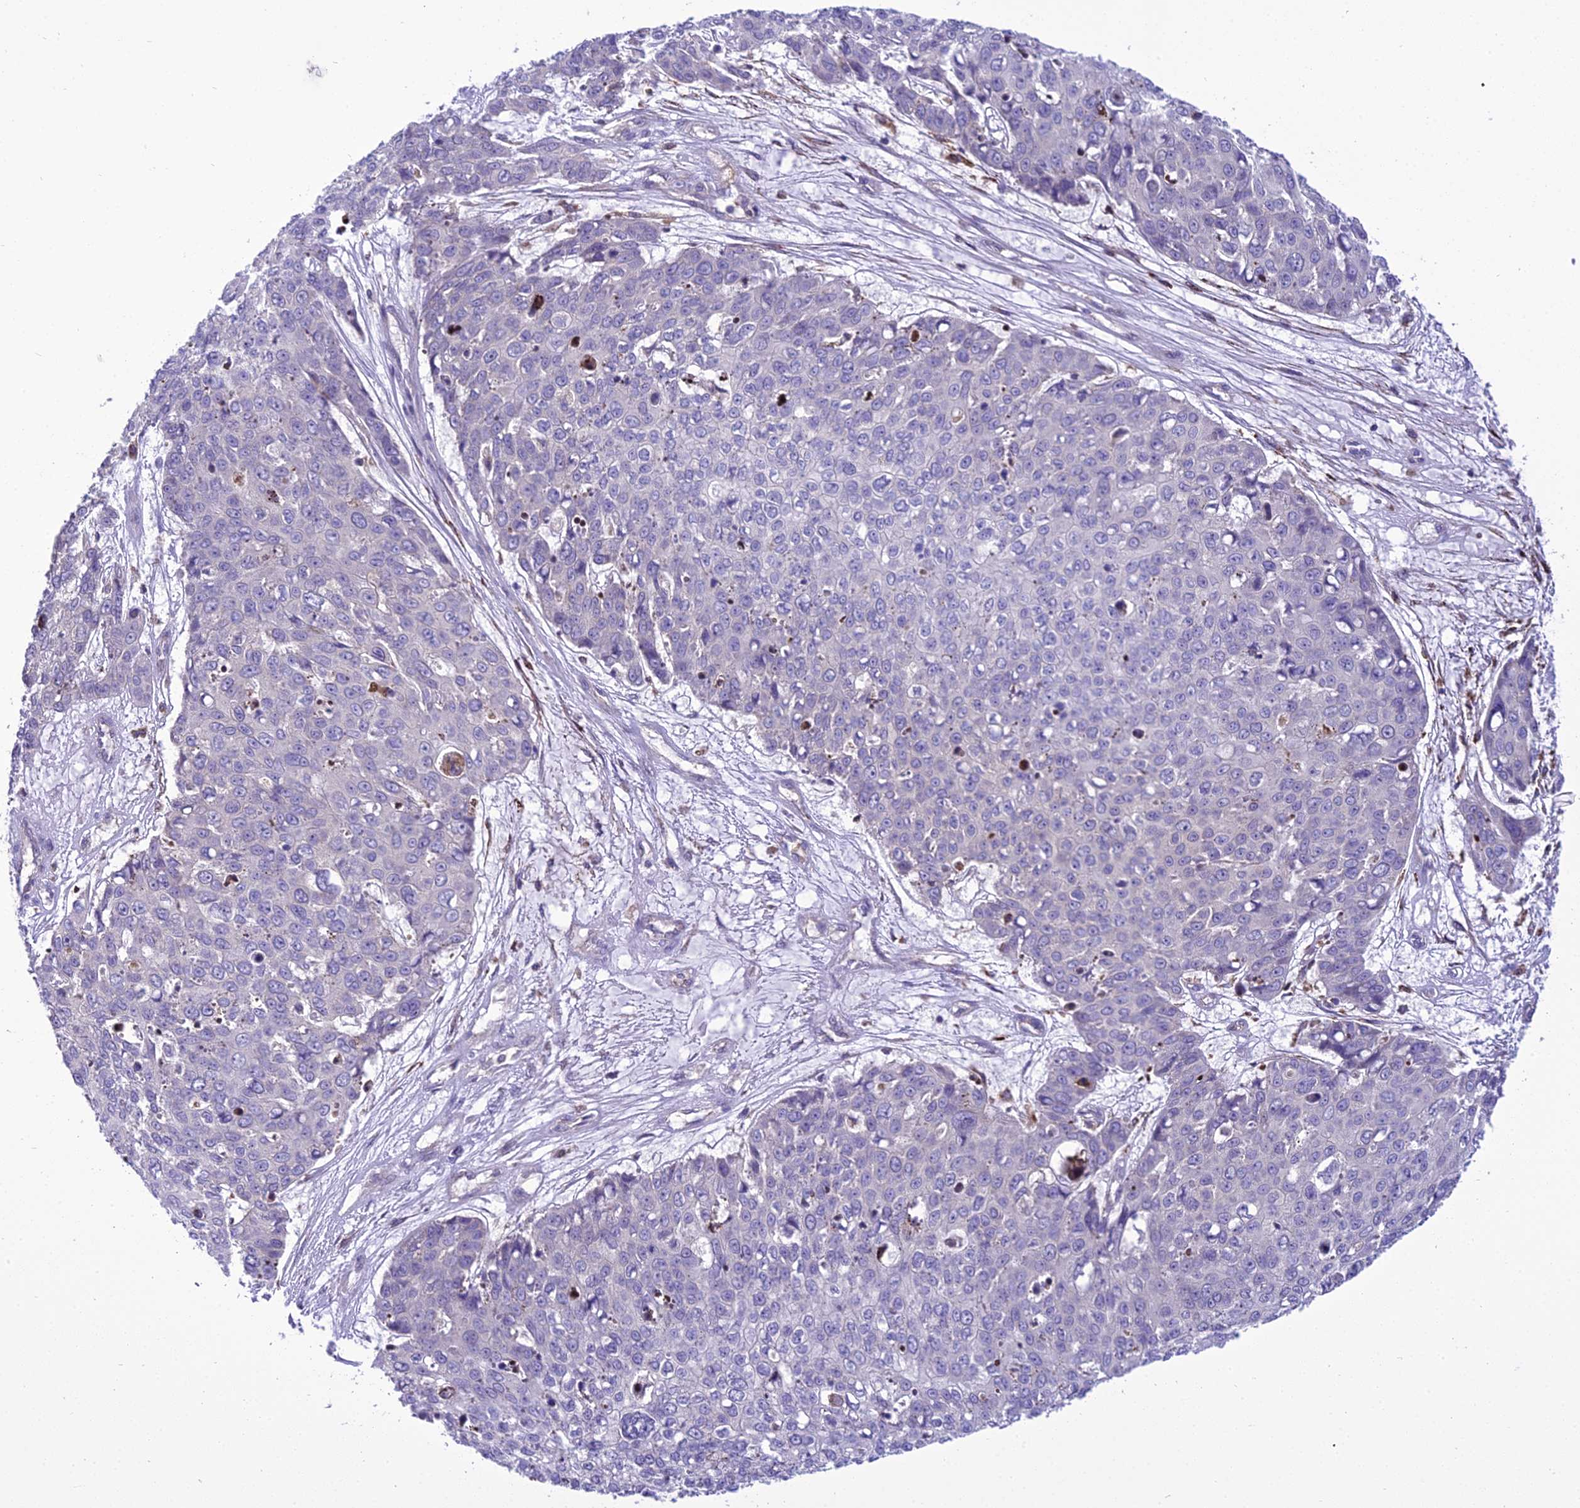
{"staining": {"intensity": "negative", "quantity": "none", "location": "none"}, "tissue": "skin cancer", "cell_type": "Tumor cells", "image_type": "cancer", "snomed": [{"axis": "morphology", "description": "Squamous cell carcinoma, NOS"}, {"axis": "topography", "description": "Skin"}], "caption": "Immunohistochemical staining of human squamous cell carcinoma (skin) displays no significant expression in tumor cells.", "gene": "TBC1D24", "patient": {"sex": "male", "age": 71}}